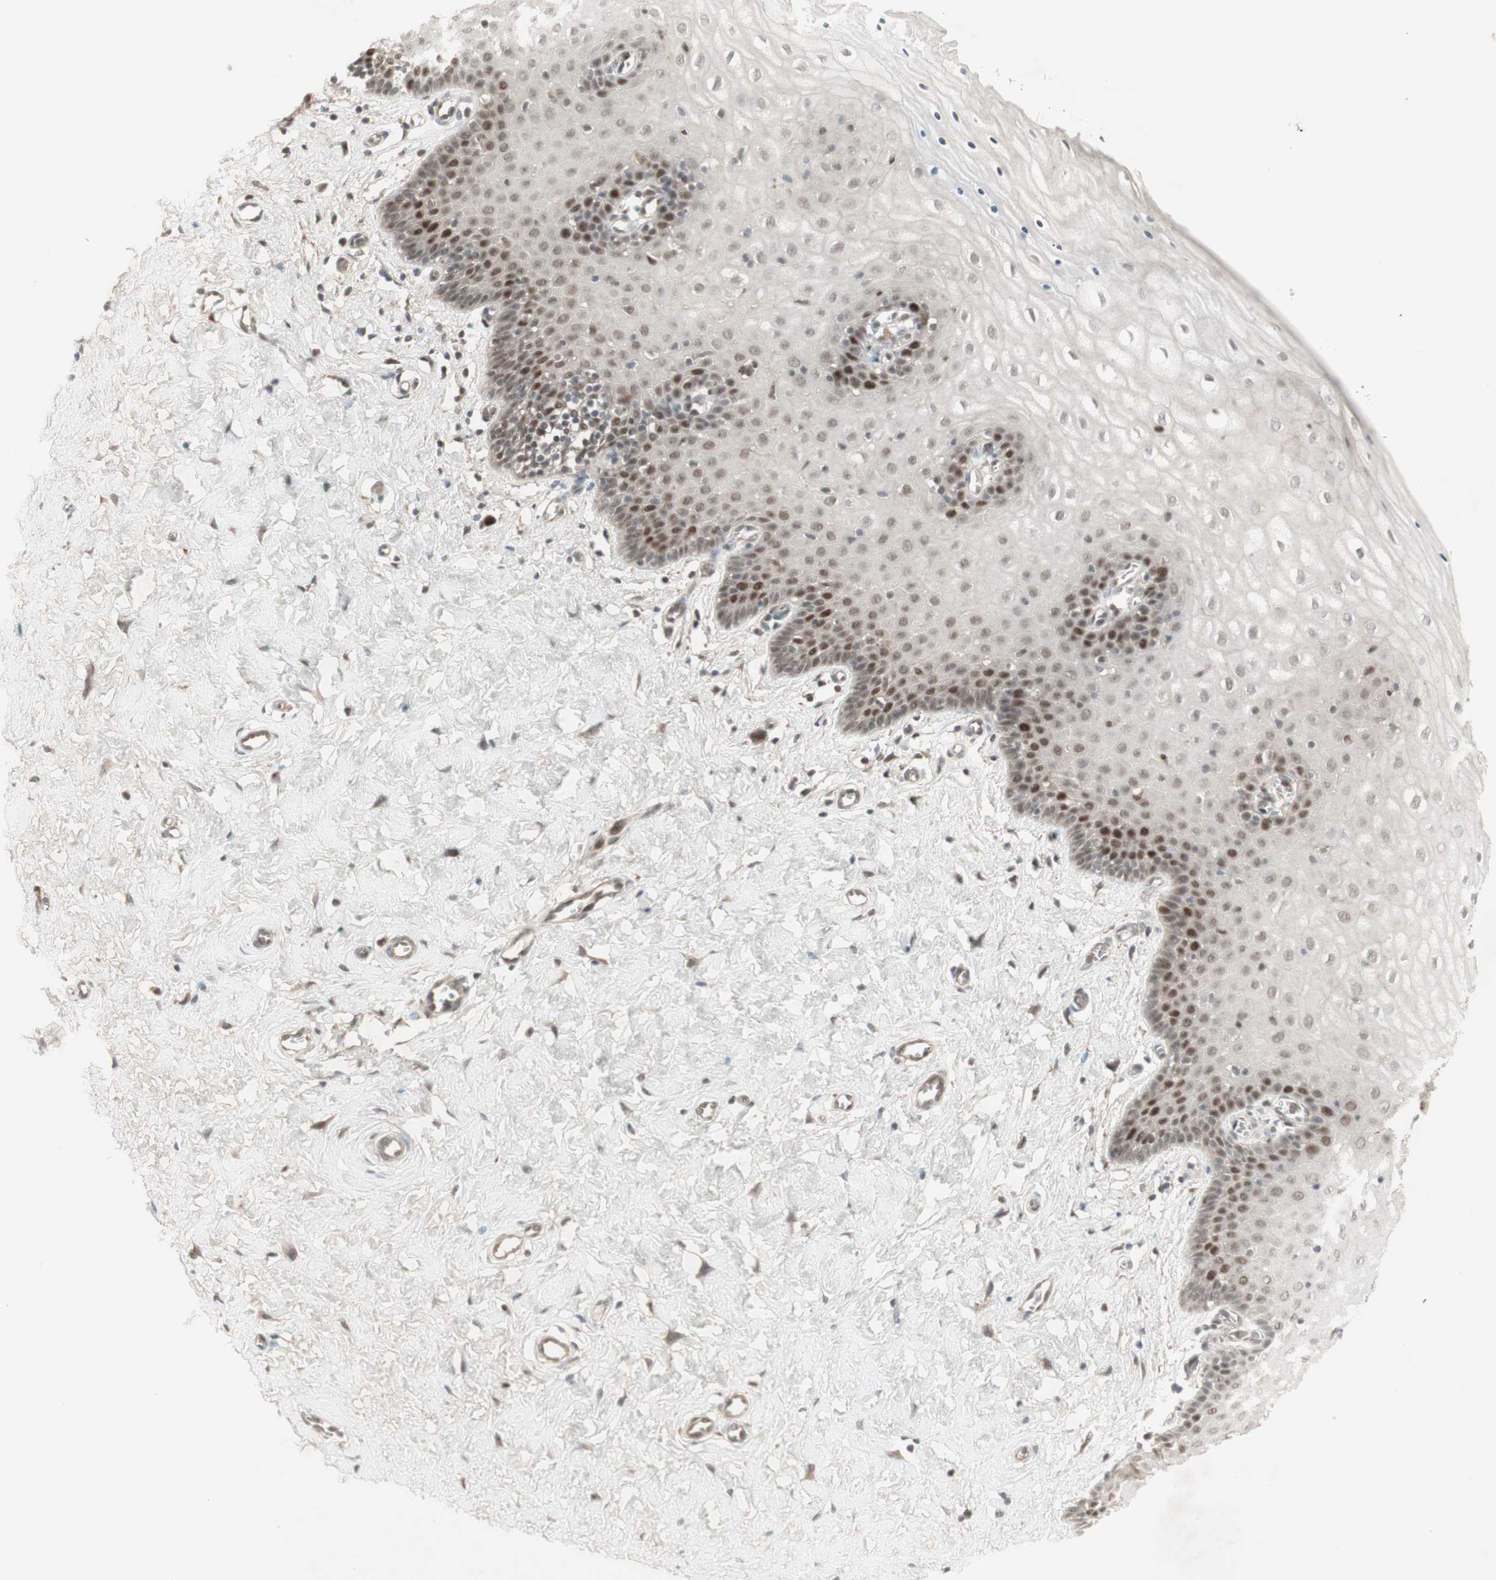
{"staining": {"intensity": "strong", "quantity": "25%-75%", "location": "cytoplasmic/membranous,nuclear"}, "tissue": "cervix", "cell_type": "Glandular cells", "image_type": "normal", "snomed": [{"axis": "morphology", "description": "Normal tissue, NOS"}, {"axis": "topography", "description": "Cervix"}], "caption": "Protein staining by immunohistochemistry displays strong cytoplasmic/membranous,nuclear staining in about 25%-75% of glandular cells in unremarkable cervix.", "gene": "MSH6", "patient": {"sex": "female", "age": 55}}